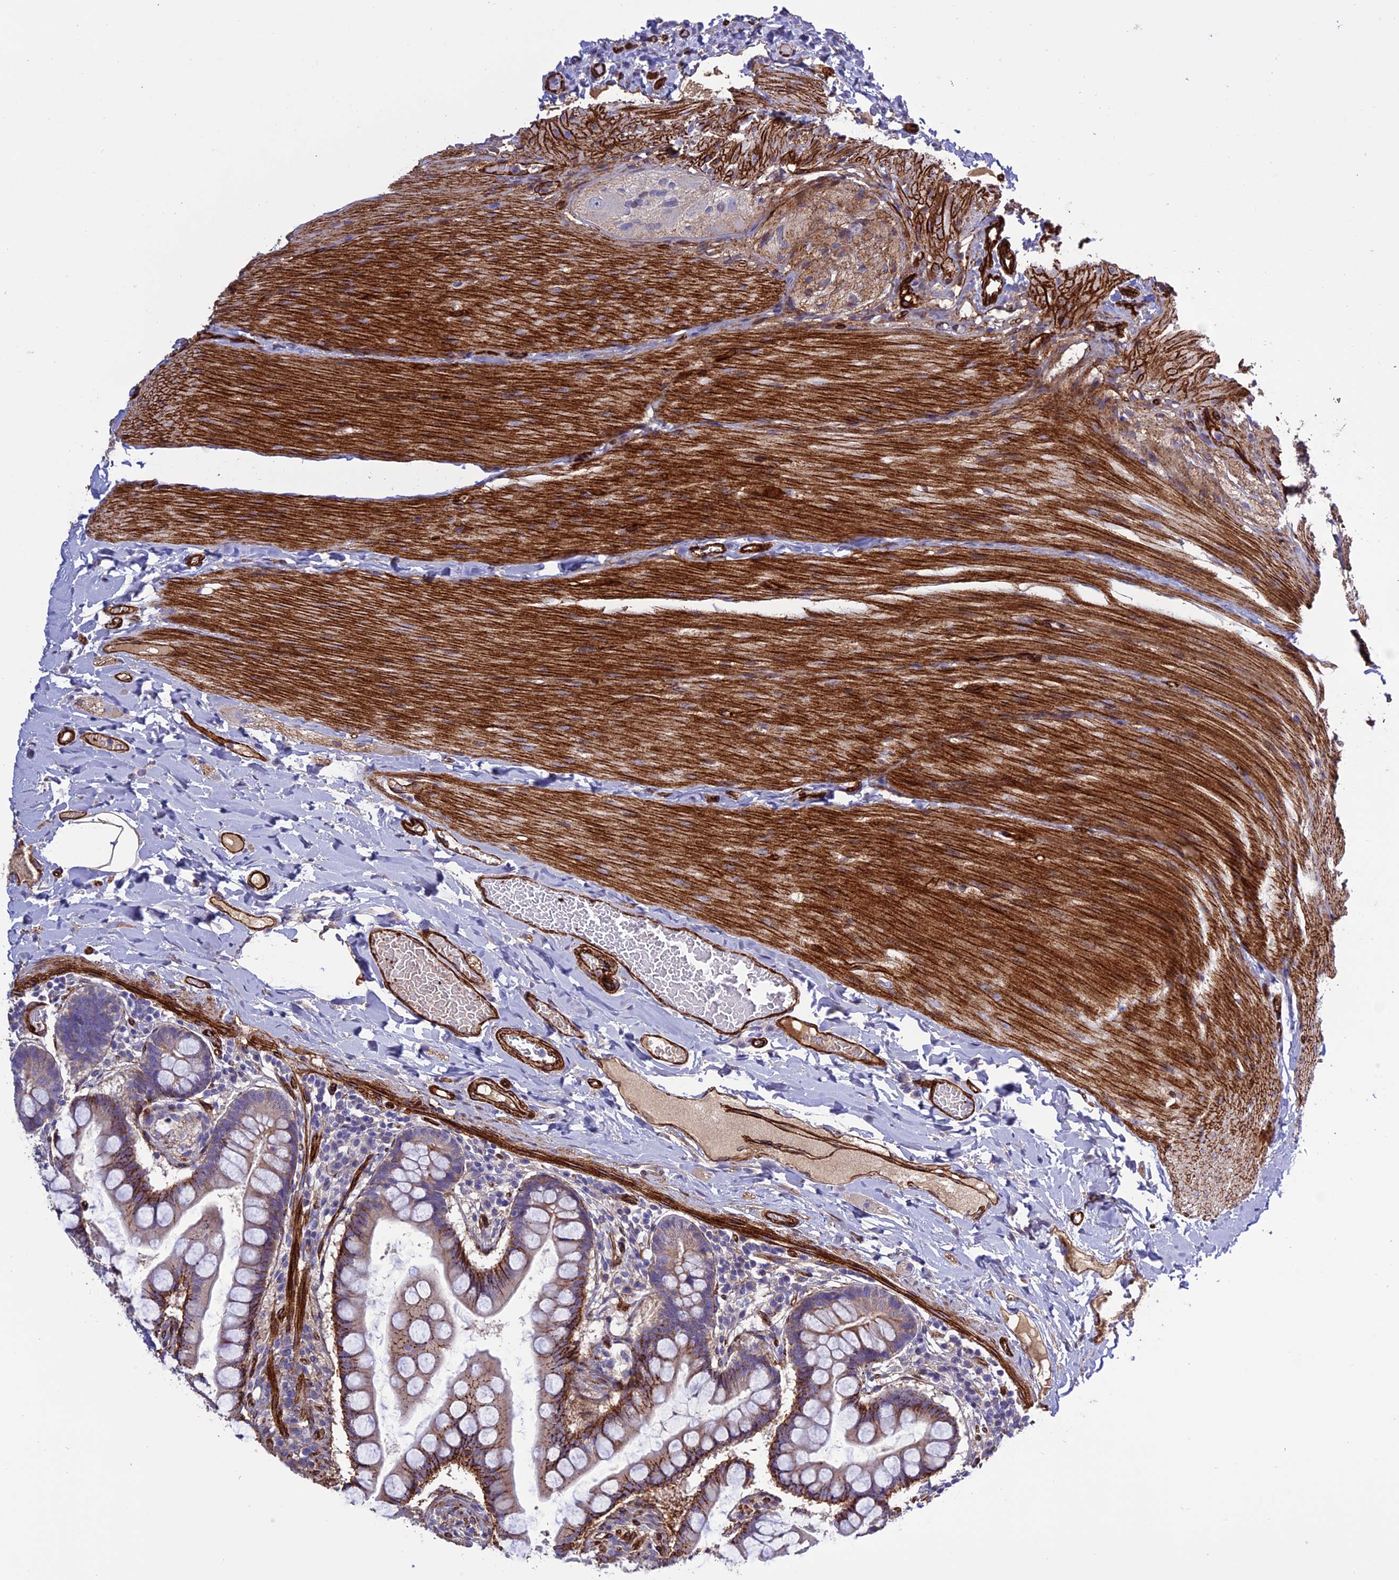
{"staining": {"intensity": "moderate", "quantity": "25%-75%", "location": "cytoplasmic/membranous"}, "tissue": "small intestine", "cell_type": "Glandular cells", "image_type": "normal", "snomed": [{"axis": "morphology", "description": "Normal tissue, NOS"}, {"axis": "topography", "description": "Small intestine"}], "caption": "Protein expression by IHC reveals moderate cytoplasmic/membranous staining in about 25%-75% of glandular cells in normal small intestine.", "gene": "REX1BD", "patient": {"sex": "male", "age": 41}}